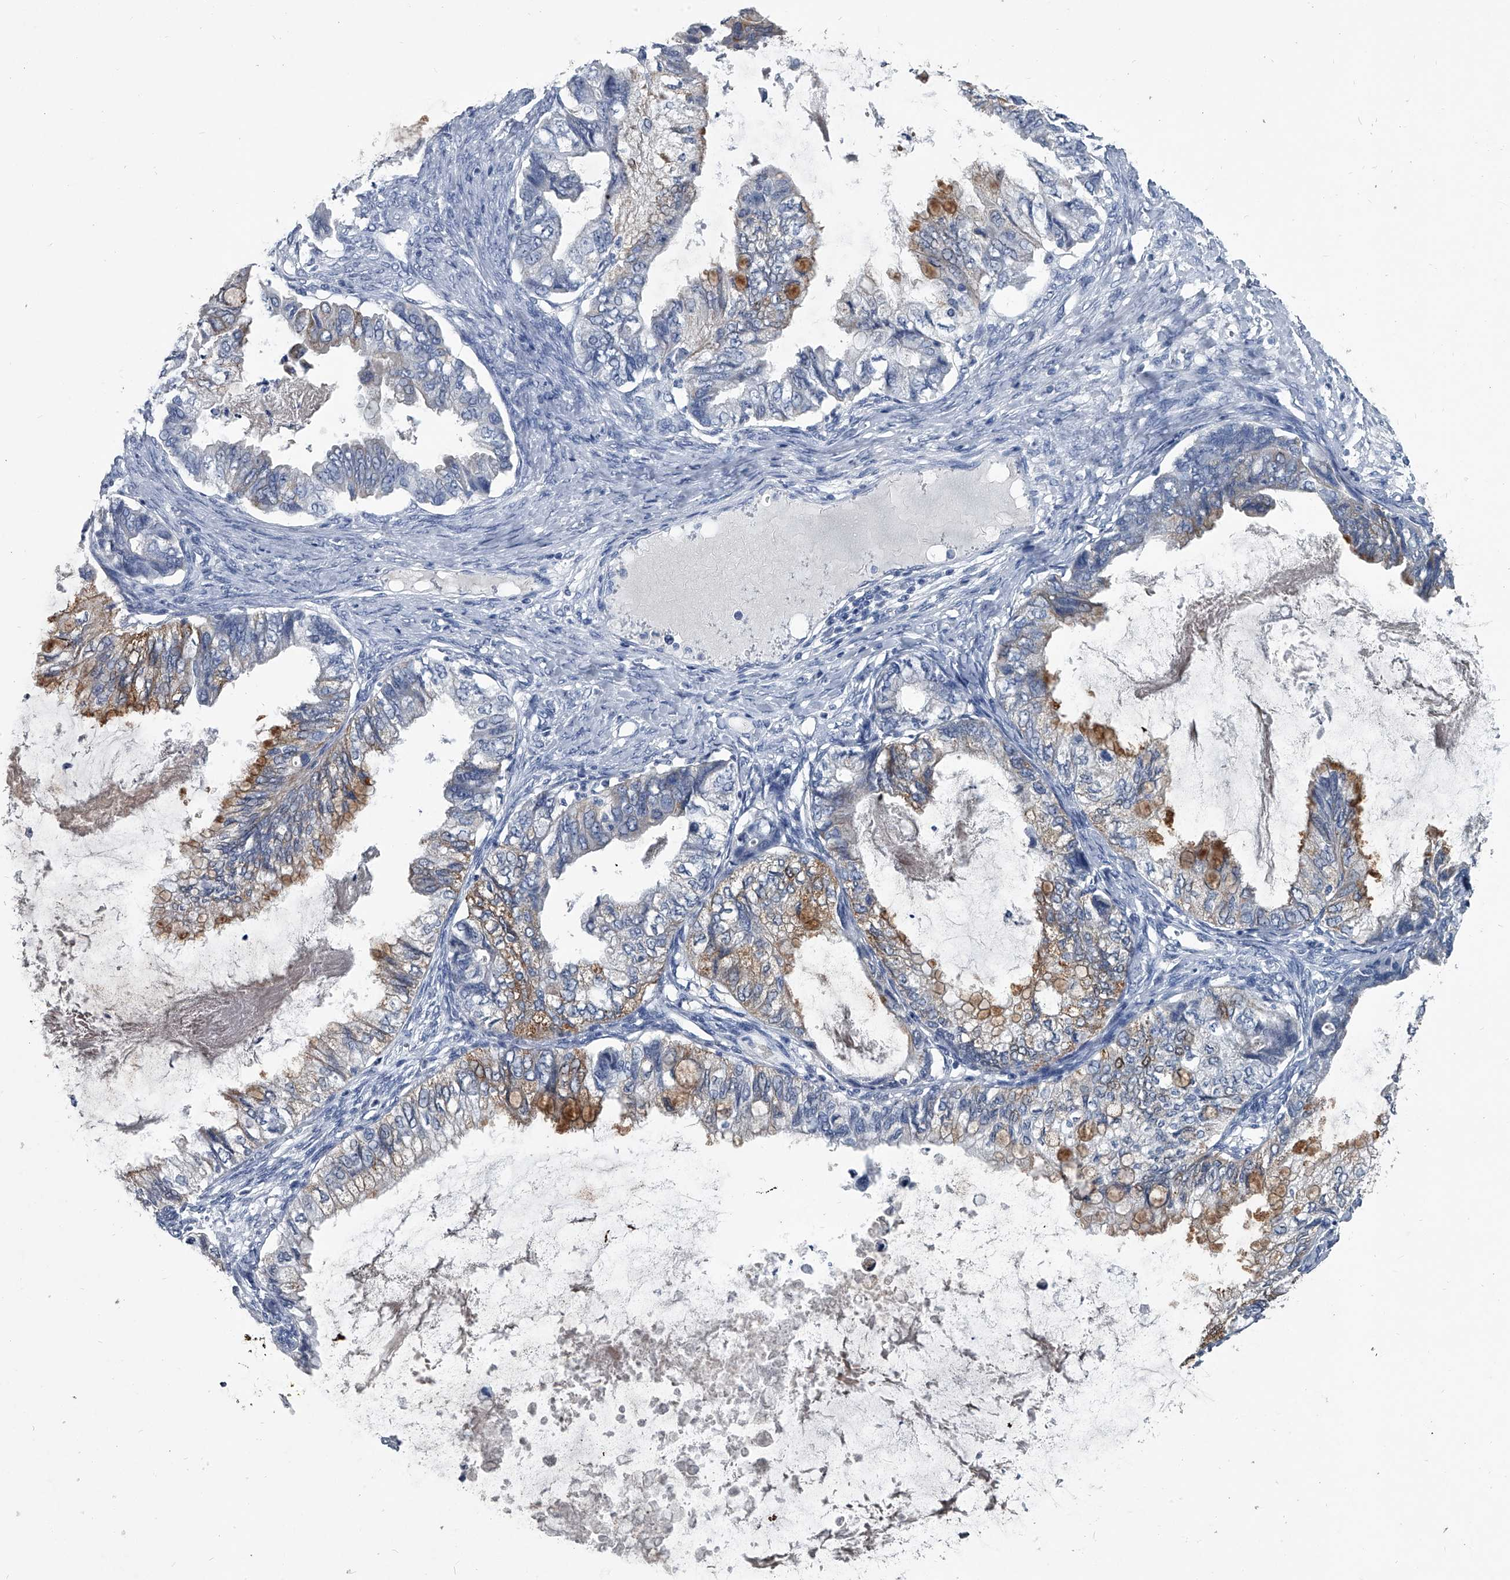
{"staining": {"intensity": "moderate", "quantity": "25%-75%", "location": "cytoplasmic/membranous"}, "tissue": "ovarian cancer", "cell_type": "Tumor cells", "image_type": "cancer", "snomed": [{"axis": "morphology", "description": "Cystadenocarcinoma, mucinous, NOS"}, {"axis": "topography", "description": "Ovary"}], "caption": "An immunohistochemistry (IHC) histopathology image of tumor tissue is shown. Protein staining in brown highlights moderate cytoplasmic/membranous positivity in mucinous cystadenocarcinoma (ovarian) within tumor cells.", "gene": "BCAS1", "patient": {"sex": "female", "age": 80}}